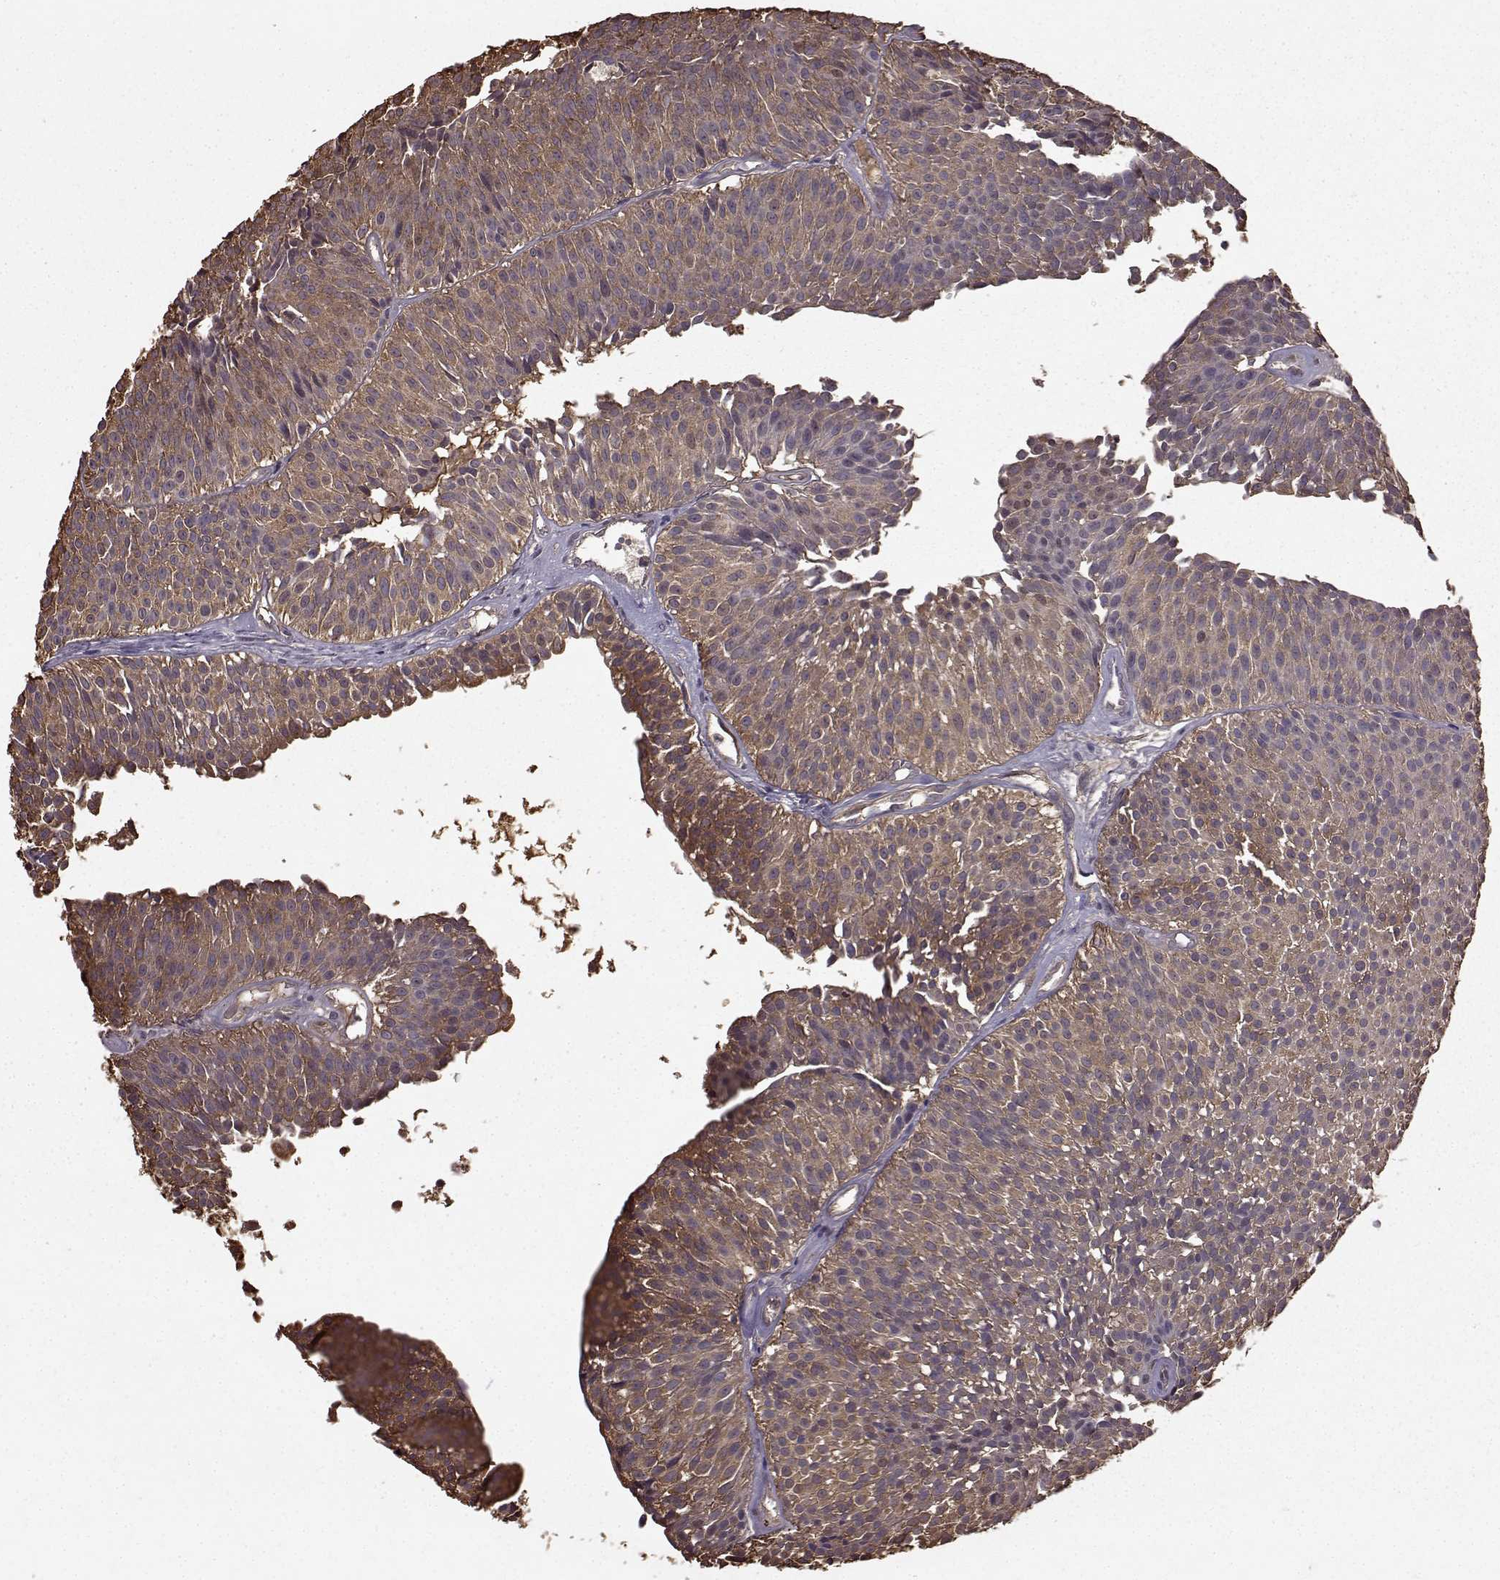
{"staining": {"intensity": "strong", "quantity": "25%-75%", "location": "cytoplasmic/membranous"}, "tissue": "urothelial cancer", "cell_type": "Tumor cells", "image_type": "cancer", "snomed": [{"axis": "morphology", "description": "Urothelial carcinoma, Low grade"}, {"axis": "topography", "description": "Urinary bladder"}], "caption": "This micrograph demonstrates immunohistochemistry (IHC) staining of human urothelial carcinoma (low-grade), with high strong cytoplasmic/membranous staining in about 25%-75% of tumor cells.", "gene": "NME1-NME2", "patient": {"sex": "male", "age": 63}}